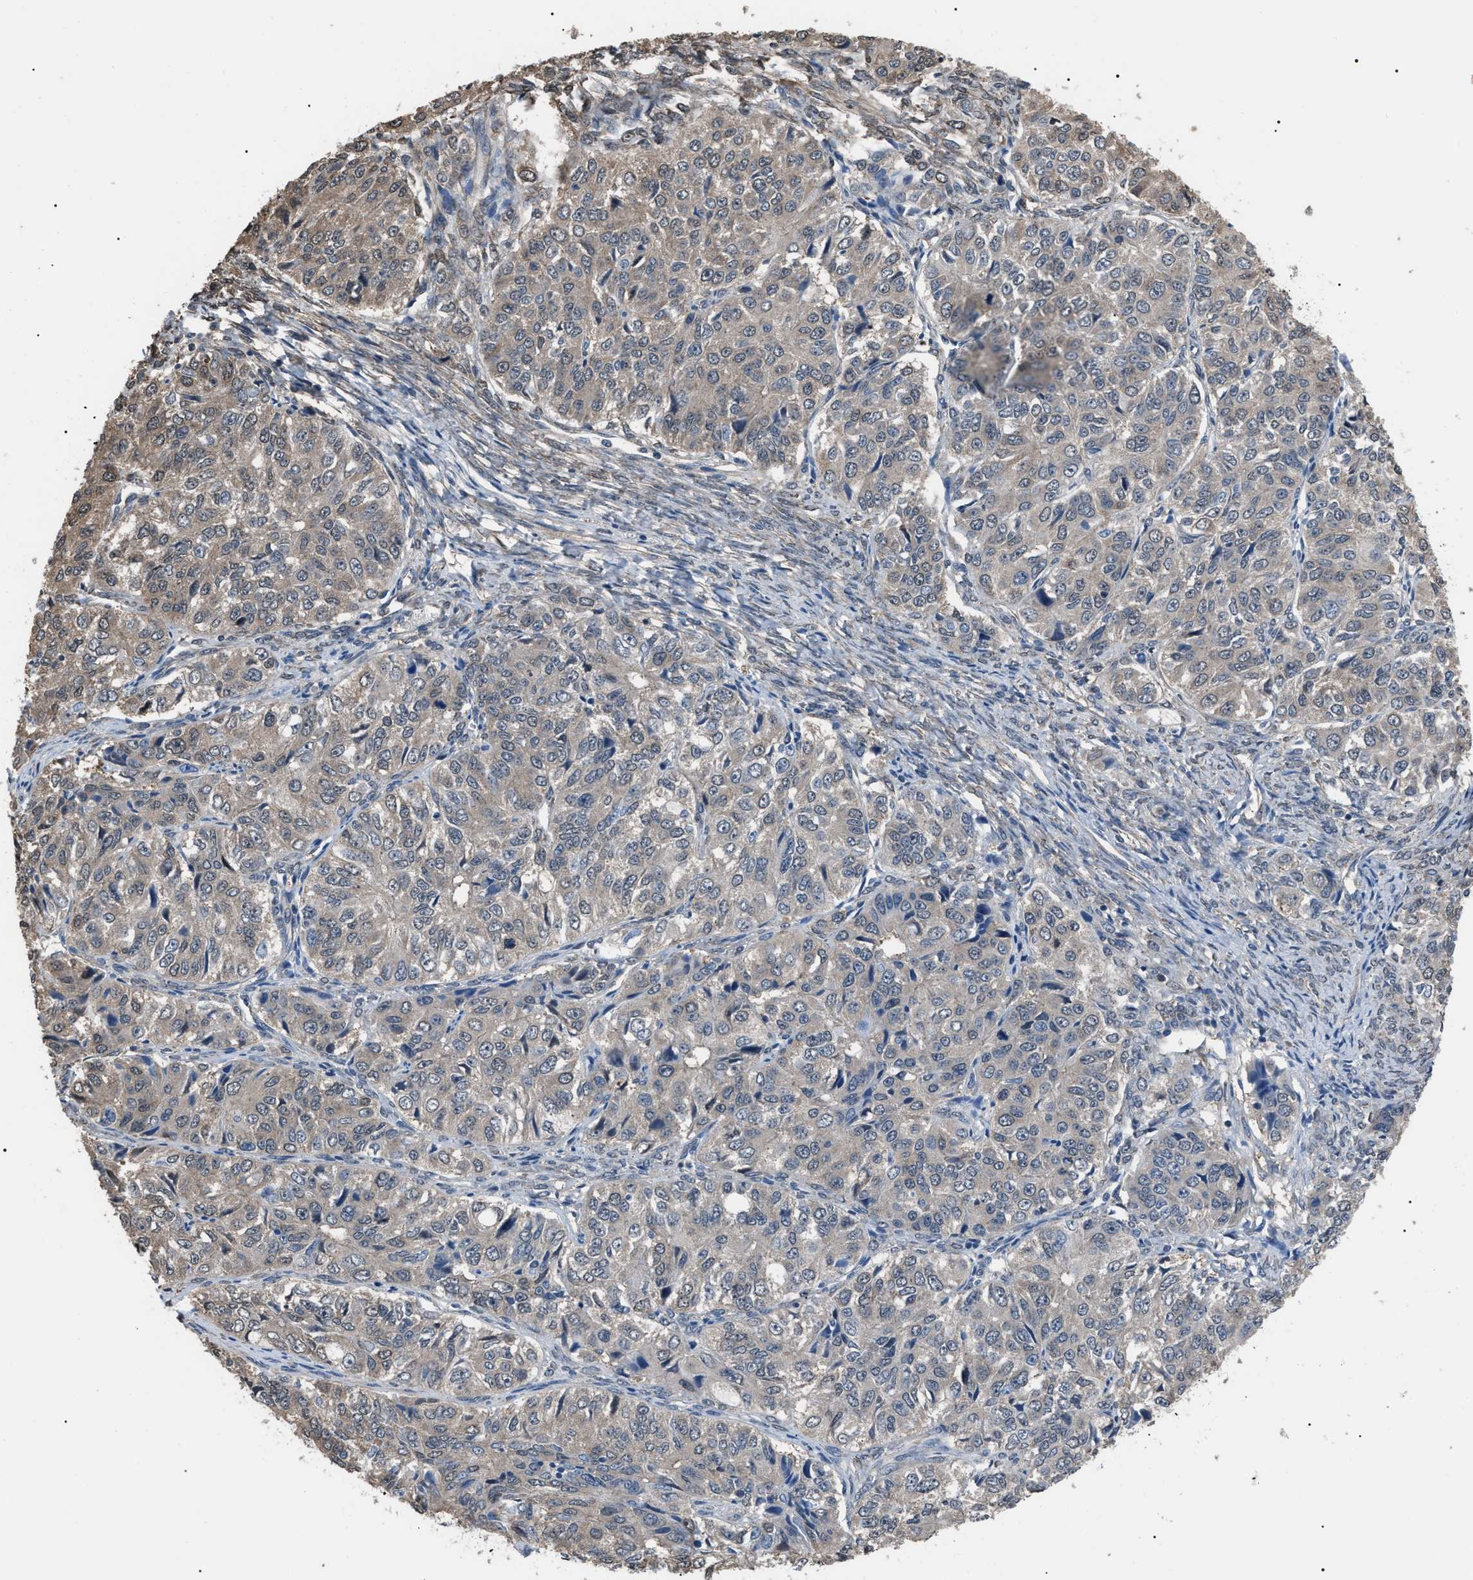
{"staining": {"intensity": "weak", "quantity": "<25%", "location": "cytoplasmic/membranous"}, "tissue": "ovarian cancer", "cell_type": "Tumor cells", "image_type": "cancer", "snomed": [{"axis": "morphology", "description": "Carcinoma, endometroid"}, {"axis": "topography", "description": "Ovary"}], "caption": "This is a micrograph of IHC staining of endometroid carcinoma (ovarian), which shows no positivity in tumor cells.", "gene": "PDCD5", "patient": {"sex": "female", "age": 51}}